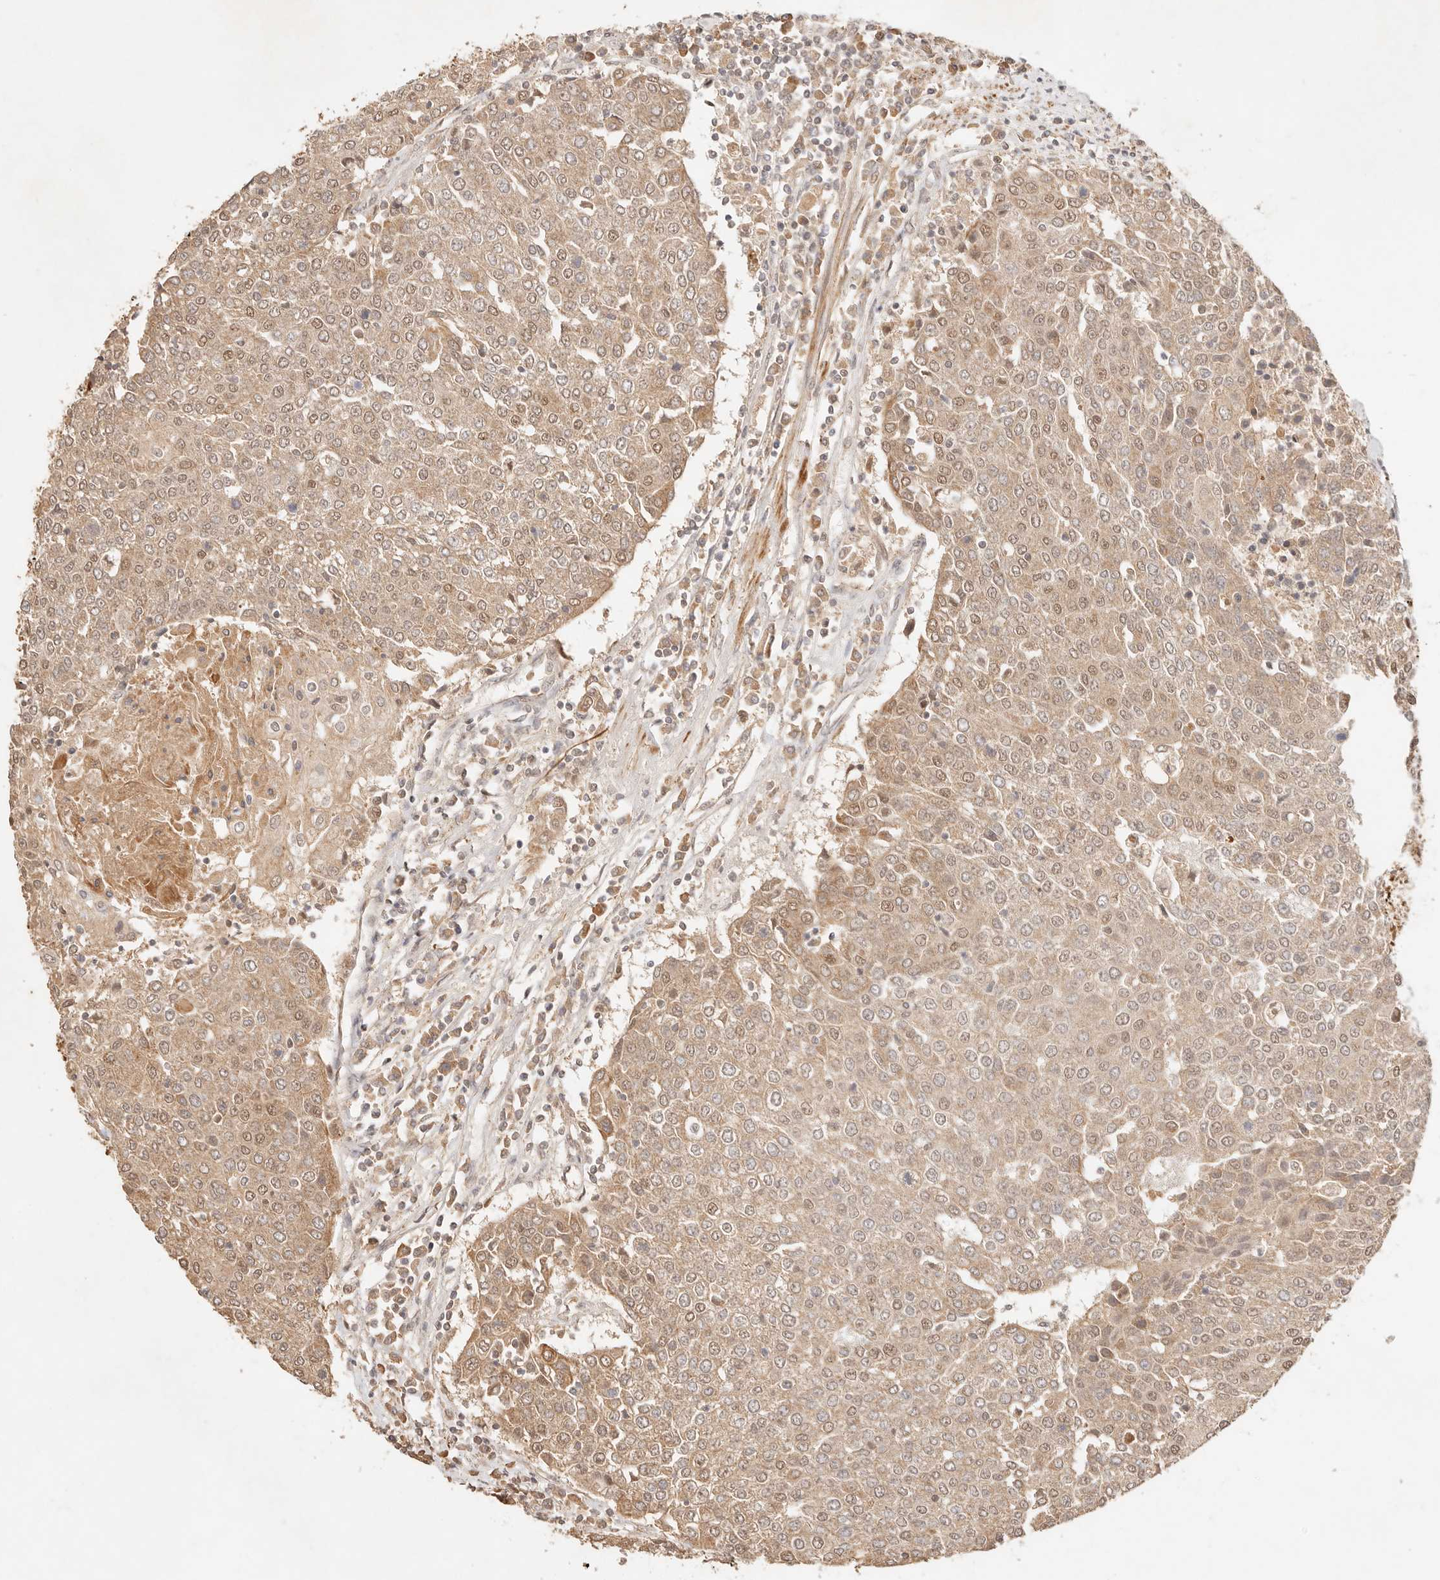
{"staining": {"intensity": "weak", "quantity": ">75%", "location": "cytoplasmic/membranous,nuclear"}, "tissue": "urothelial cancer", "cell_type": "Tumor cells", "image_type": "cancer", "snomed": [{"axis": "morphology", "description": "Urothelial carcinoma, High grade"}, {"axis": "topography", "description": "Urinary bladder"}], "caption": "A high-resolution micrograph shows immunohistochemistry (IHC) staining of urothelial cancer, which reveals weak cytoplasmic/membranous and nuclear expression in approximately >75% of tumor cells.", "gene": "TRIM11", "patient": {"sex": "female", "age": 85}}